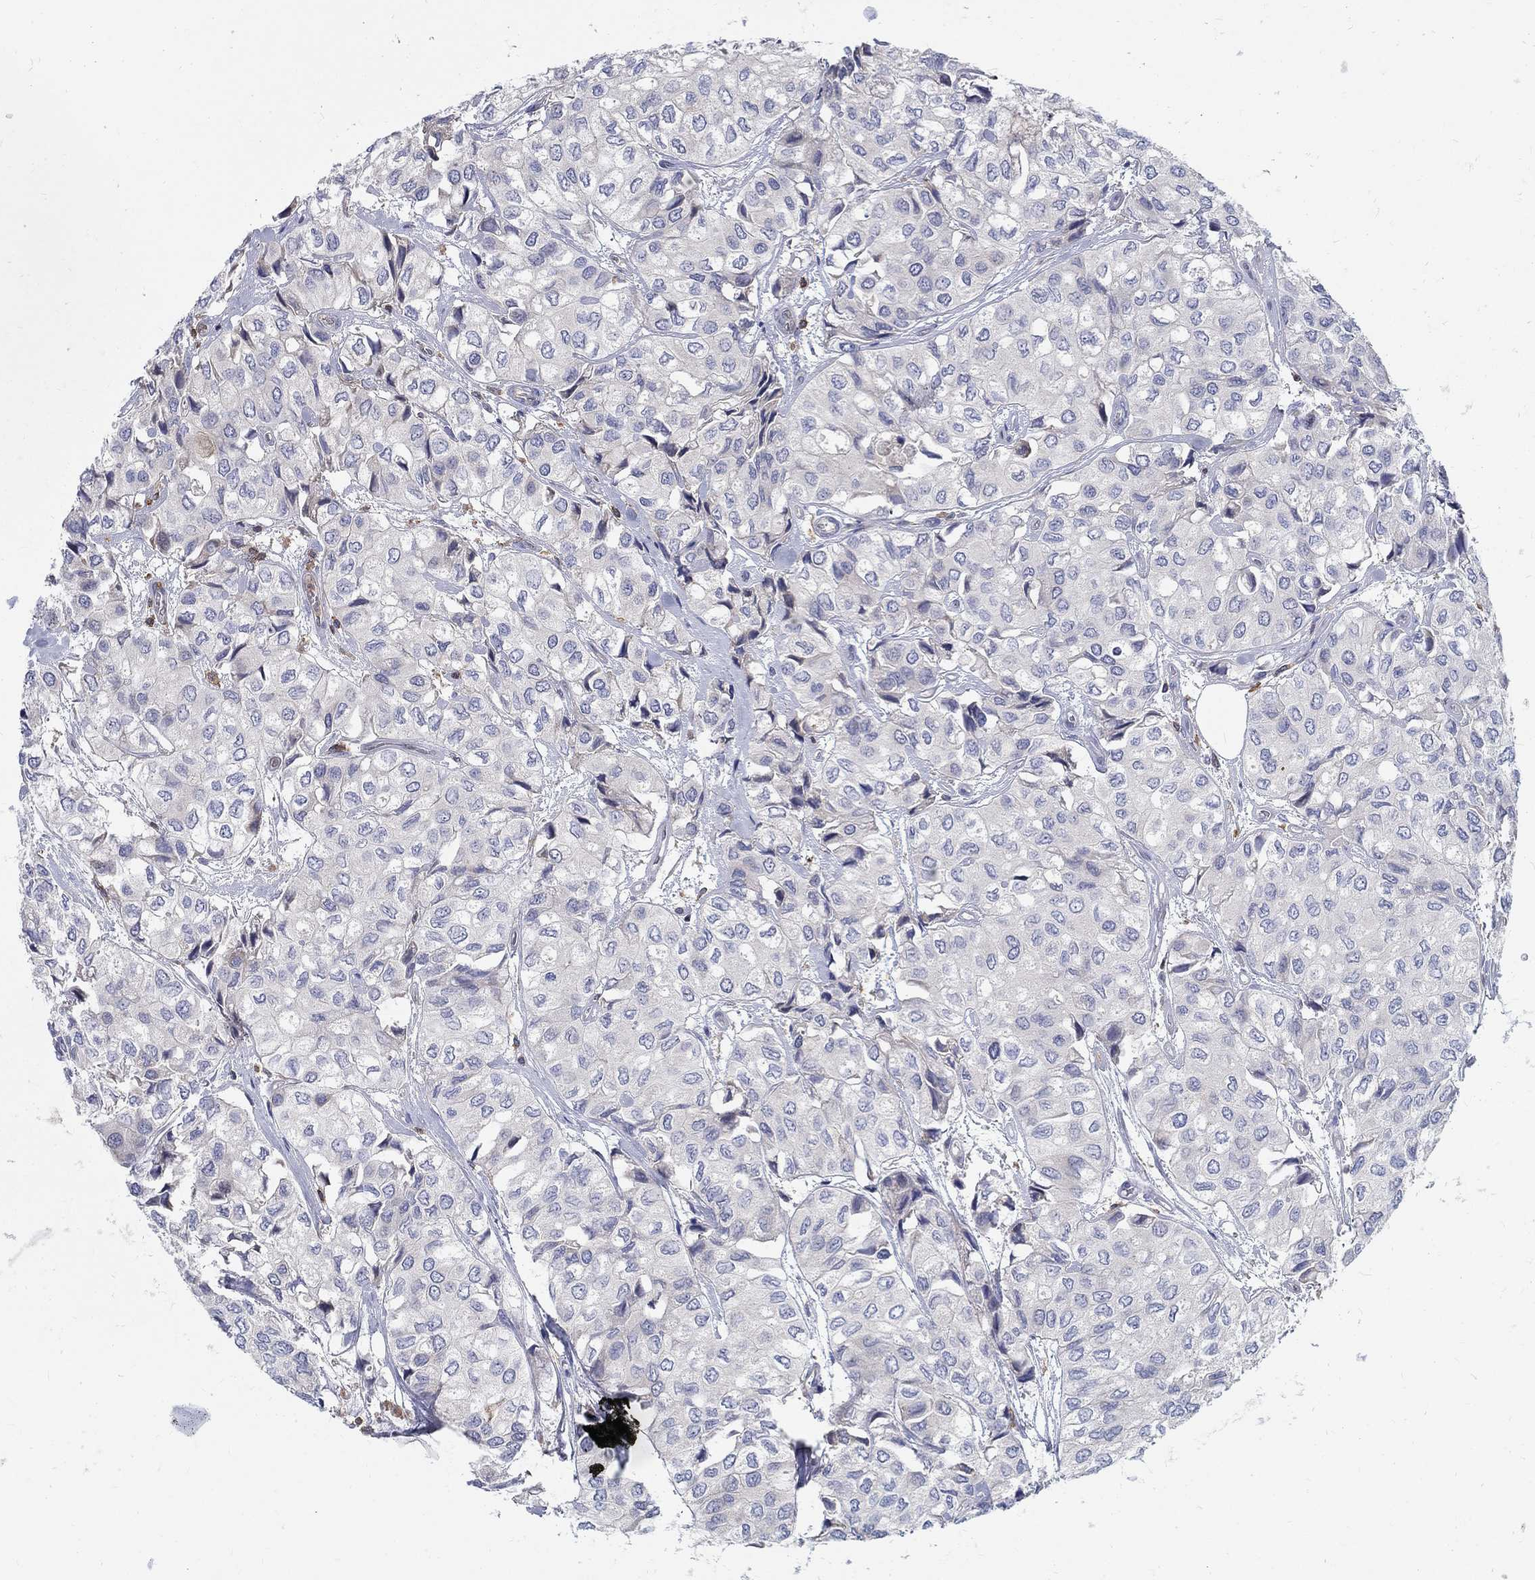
{"staining": {"intensity": "negative", "quantity": "none", "location": "none"}, "tissue": "urothelial cancer", "cell_type": "Tumor cells", "image_type": "cancer", "snomed": [{"axis": "morphology", "description": "Urothelial carcinoma, High grade"}, {"axis": "topography", "description": "Urinary bladder"}], "caption": "The image reveals no staining of tumor cells in urothelial cancer. Nuclei are stained in blue.", "gene": "AGAP2", "patient": {"sex": "male", "age": 73}}